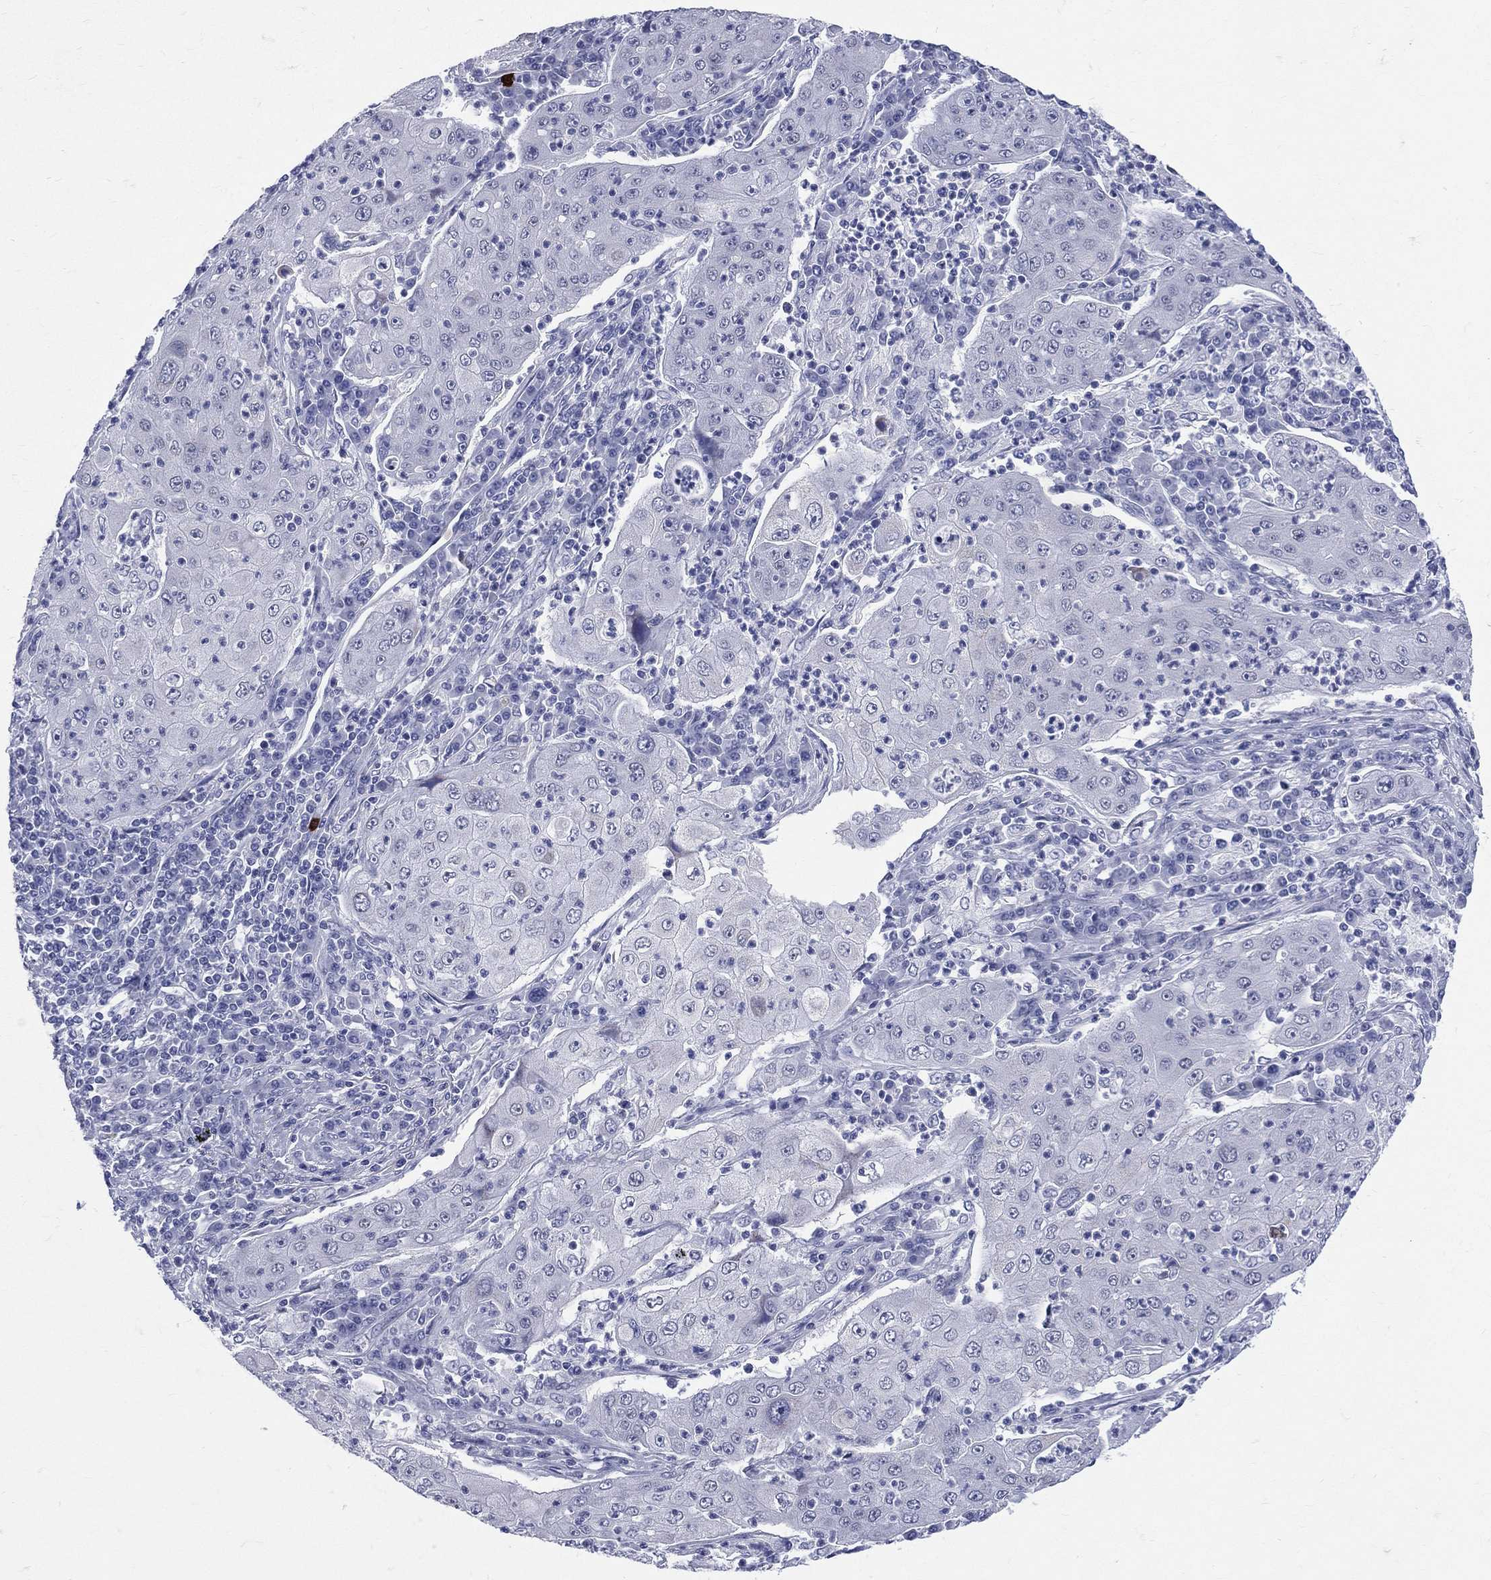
{"staining": {"intensity": "negative", "quantity": "none", "location": "none"}, "tissue": "lung cancer", "cell_type": "Tumor cells", "image_type": "cancer", "snomed": [{"axis": "morphology", "description": "Squamous cell carcinoma, NOS"}, {"axis": "topography", "description": "Lung"}], "caption": "The immunohistochemistry (IHC) histopathology image has no significant expression in tumor cells of lung cancer (squamous cell carcinoma) tissue.", "gene": "MLLT10", "patient": {"sex": "female", "age": 59}}